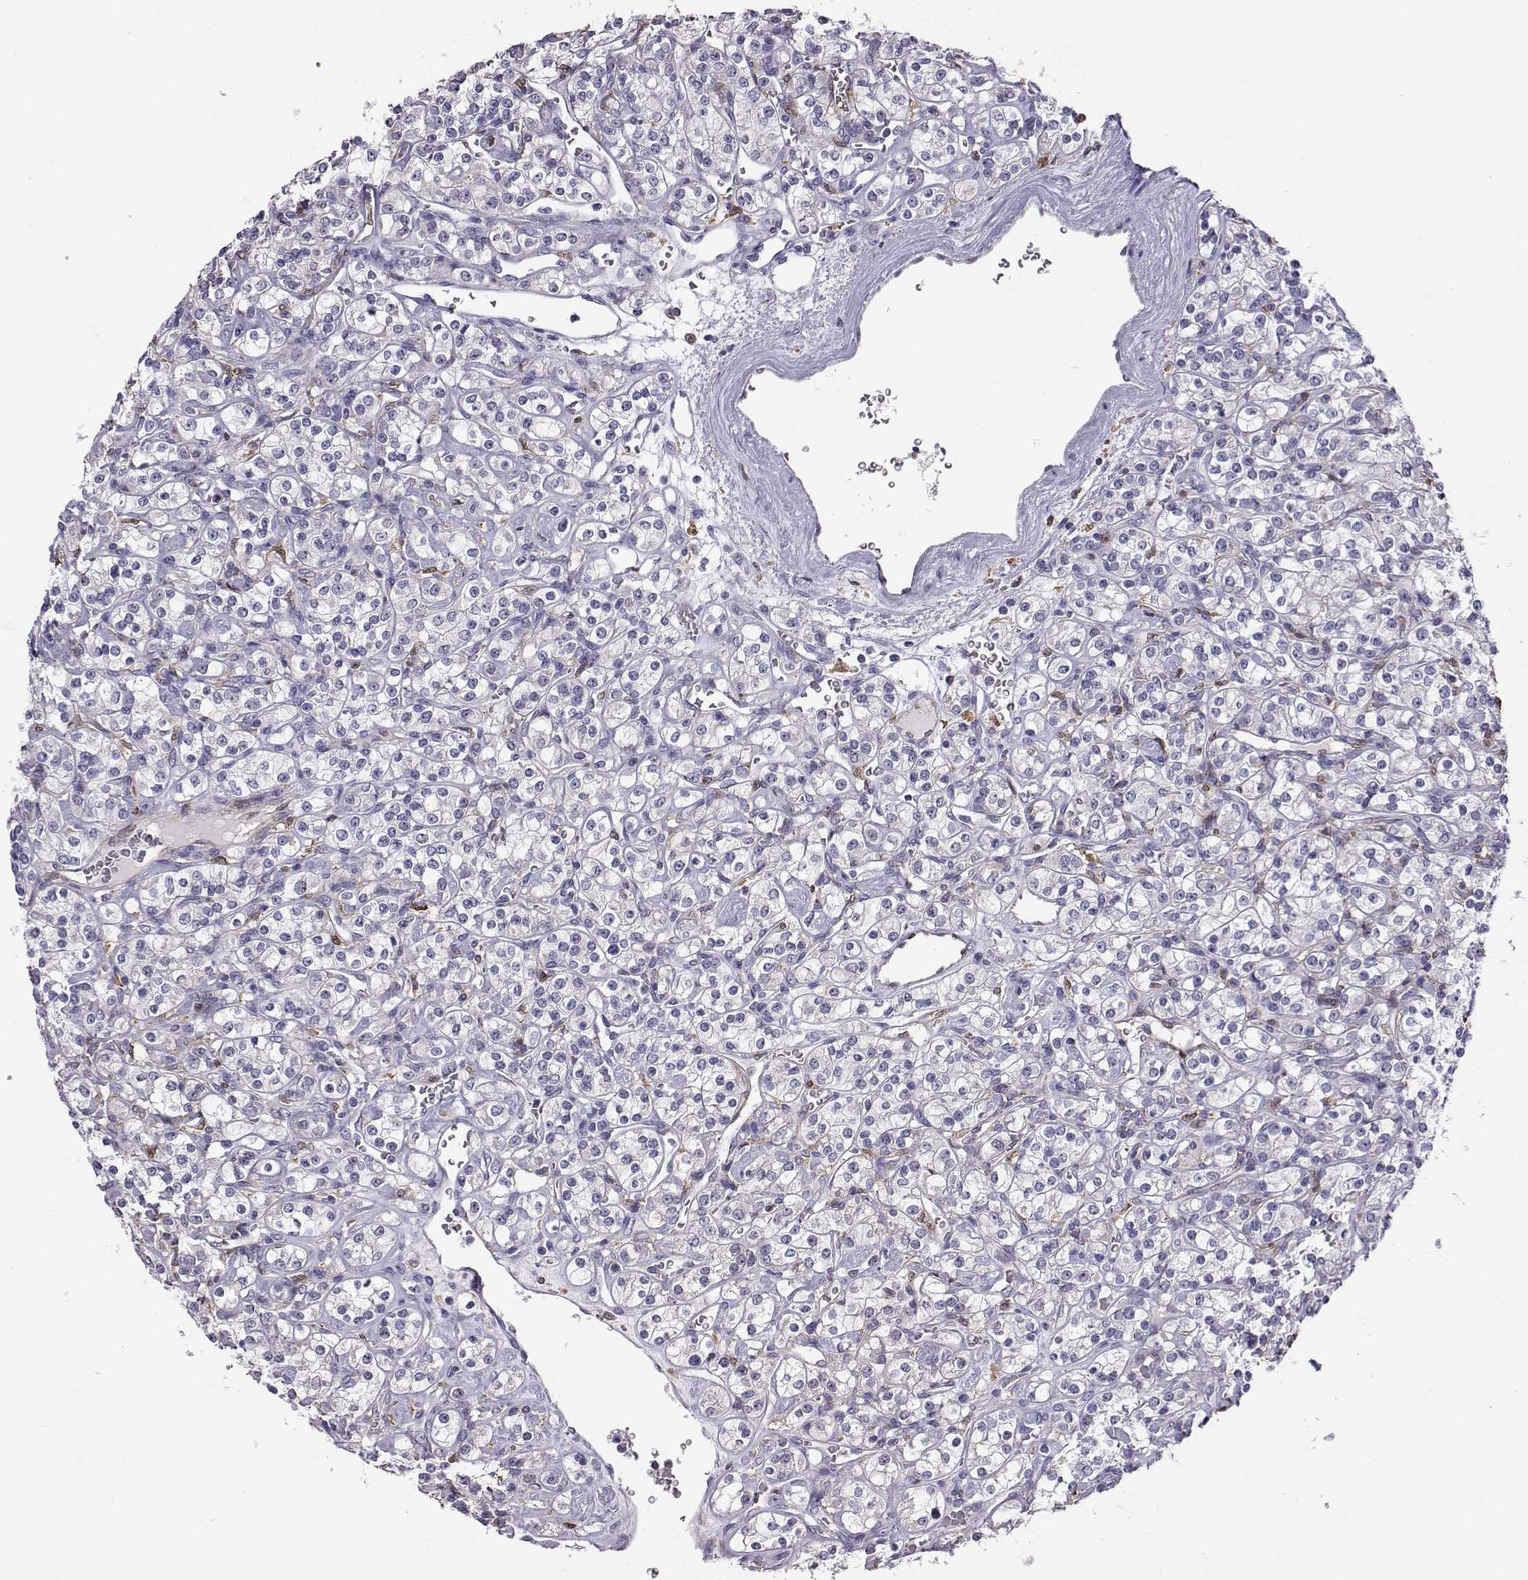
{"staining": {"intensity": "negative", "quantity": "none", "location": "none"}, "tissue": "renal cancer", "cell_type": "Tumor cells", "image_type": "cancer", "snomed": [{"axis": "morphology", "description": "Adenocarcinoma, NOS"}, {"axis": "topography", "description": "Kidney"}], "caption": "Adenocarcinoma (renal) was stained to show a protein in brown. There is no significant positivity in tumor cells.", "gene": "AKR1B1", "patient": {"sex": "male", "age": 77}}